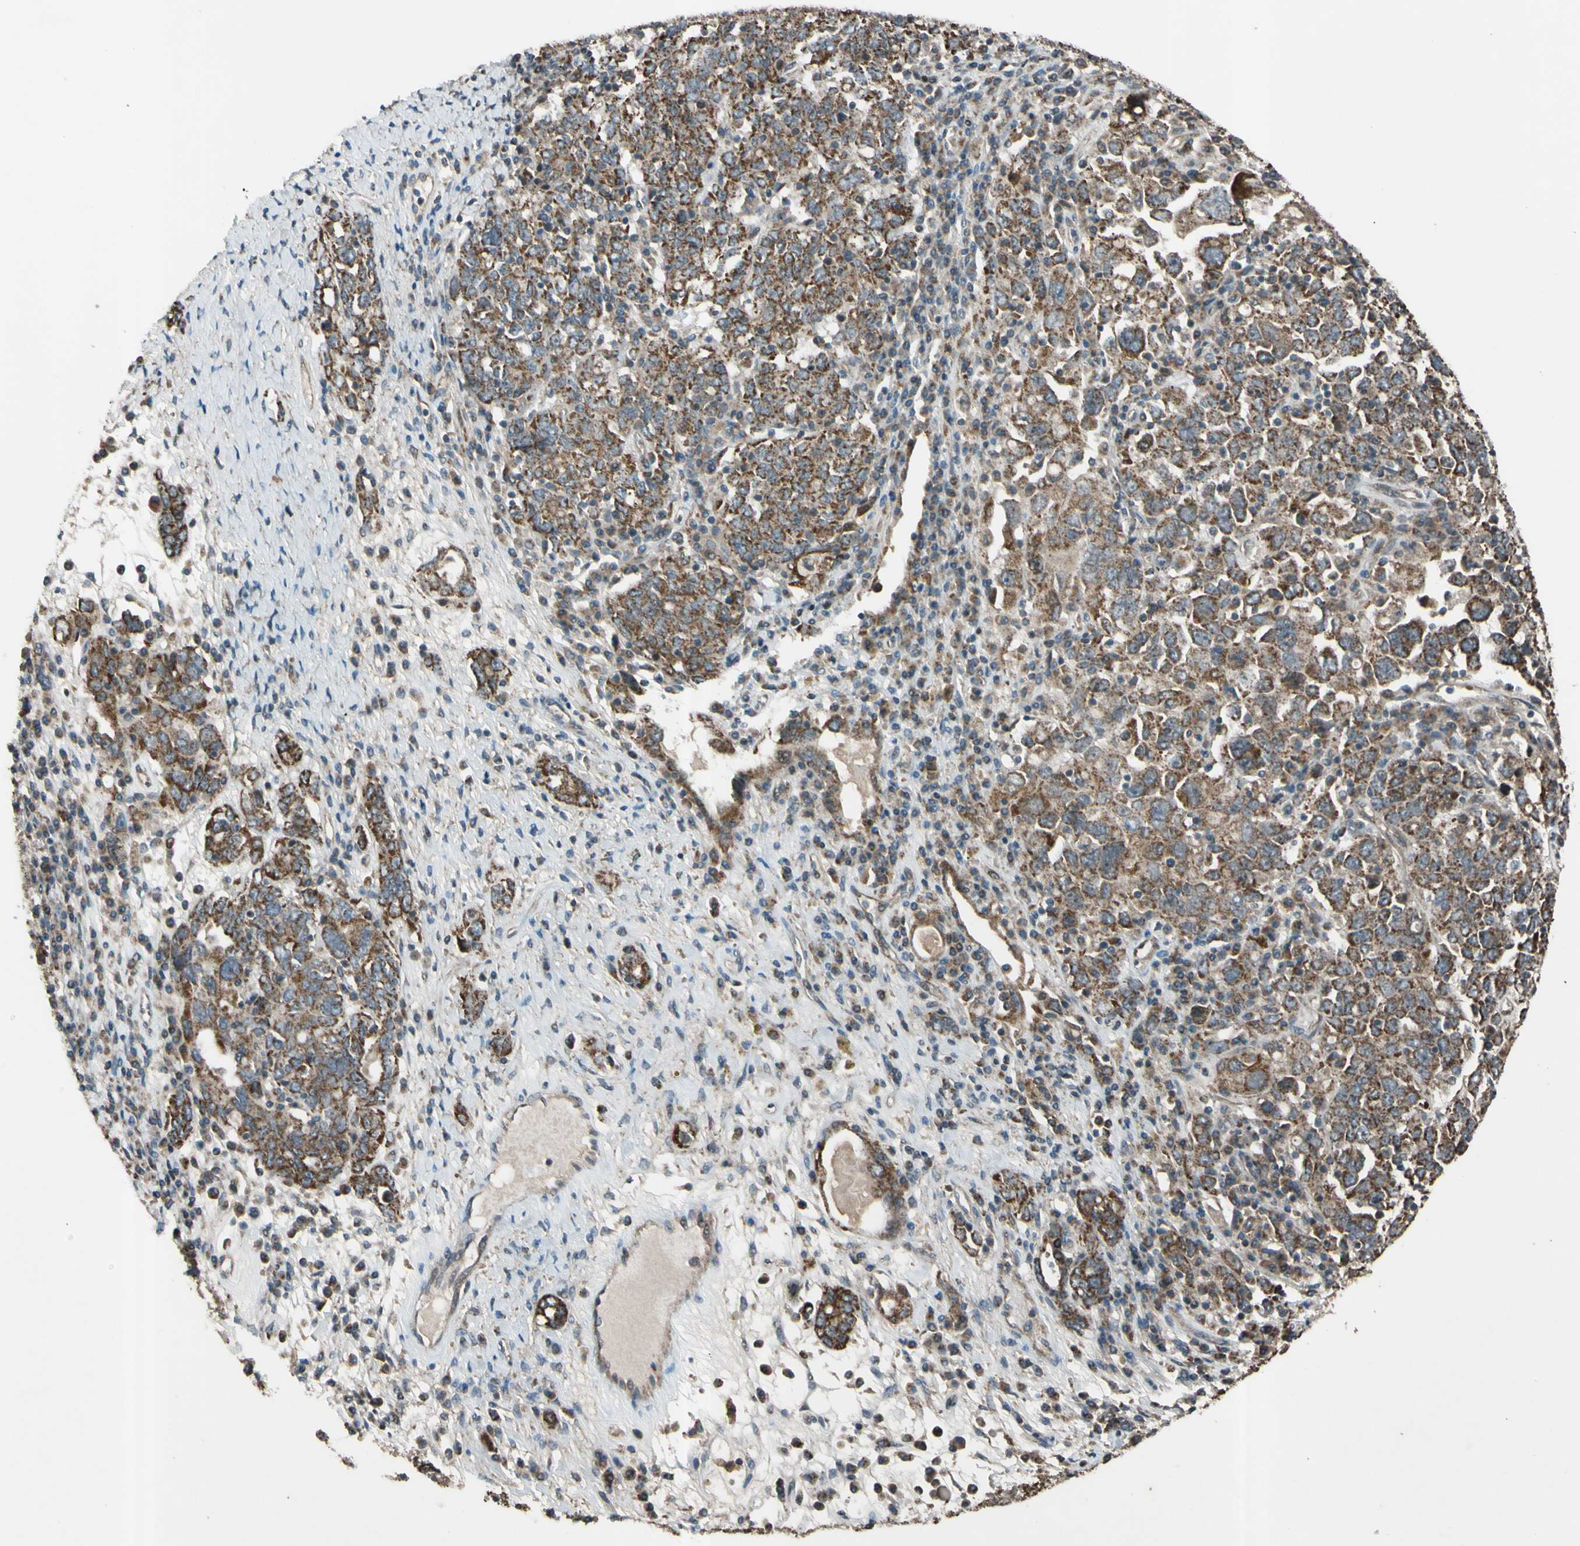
{"staining": {"intensity": "moderate", "quantity": ">75%", "location": "cytoplasmic/membranous"}, "tissue": "ovarian cancer", "cell_type": "Tumor cells", "image_type": "cancer", "snomed": [{"axis": "morphology", "description": "Carcinoma, endometroid"}, {"axis": "topography", "description": "Ovary"}], "caption": "Moderate cytoplasmic/membranous expression for a protein is present in approximately >75% of tumor cells of endometroid carcinoma (ovarian) using immunohistochemistry (IHC).", "gene": "ACOT8", "patient": {"sex": "female", "age": 62}}